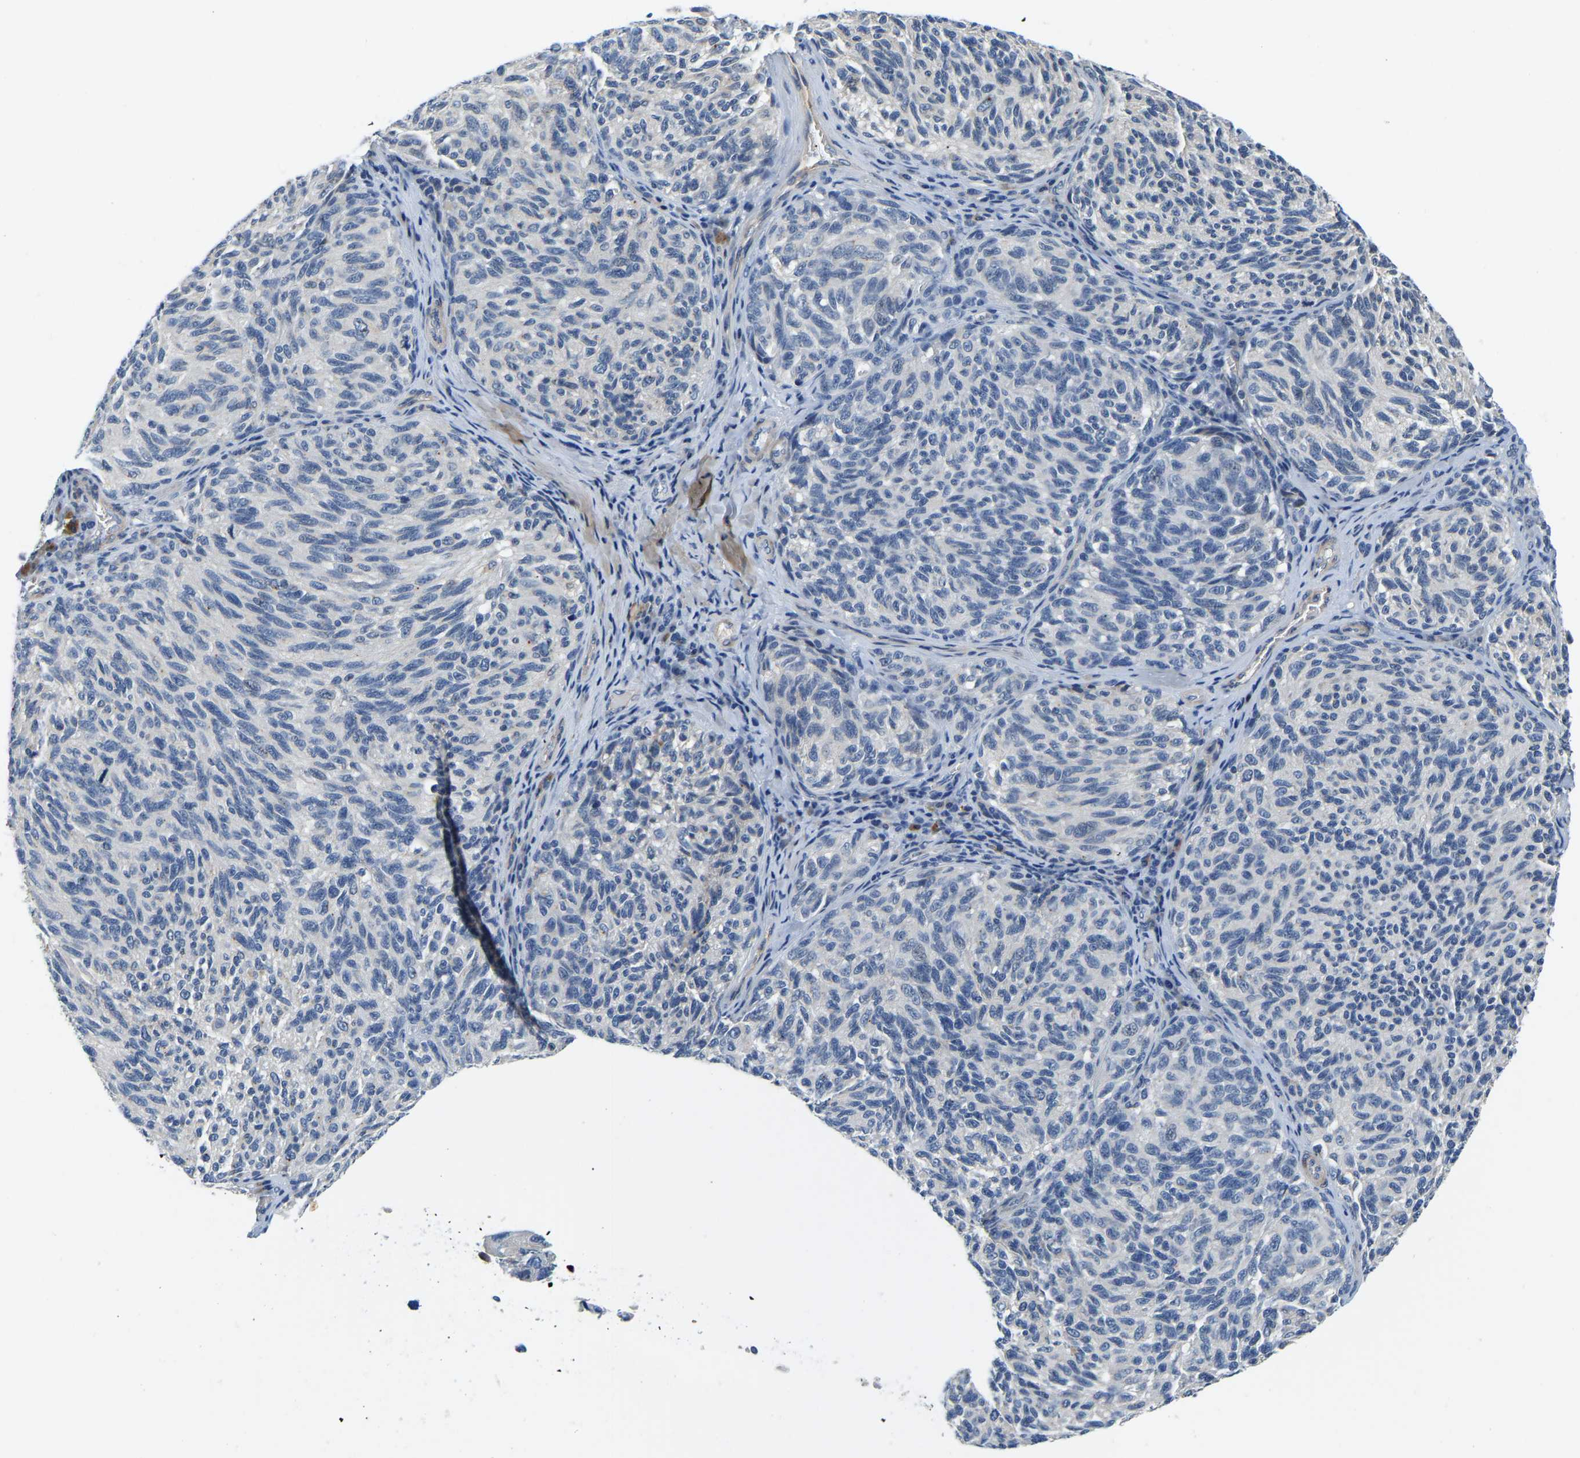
{"staining": {"intensity": "negative", "quantity": "none", "location": "none"}, "tissue": "melanoma", "cell_type": "Tumor cells", "image_type": "cancer", "snomed": [{"axis": "morphology", "description": "Malignant melanoma, NOS"}, {"axis": "topography", "description": "Skin"}], "caption": "Melanoma stained for a protein using IHC shows no expression tumor cells.", "gene": "LIAS", "patient": {"sex": "female", "age": 73}}